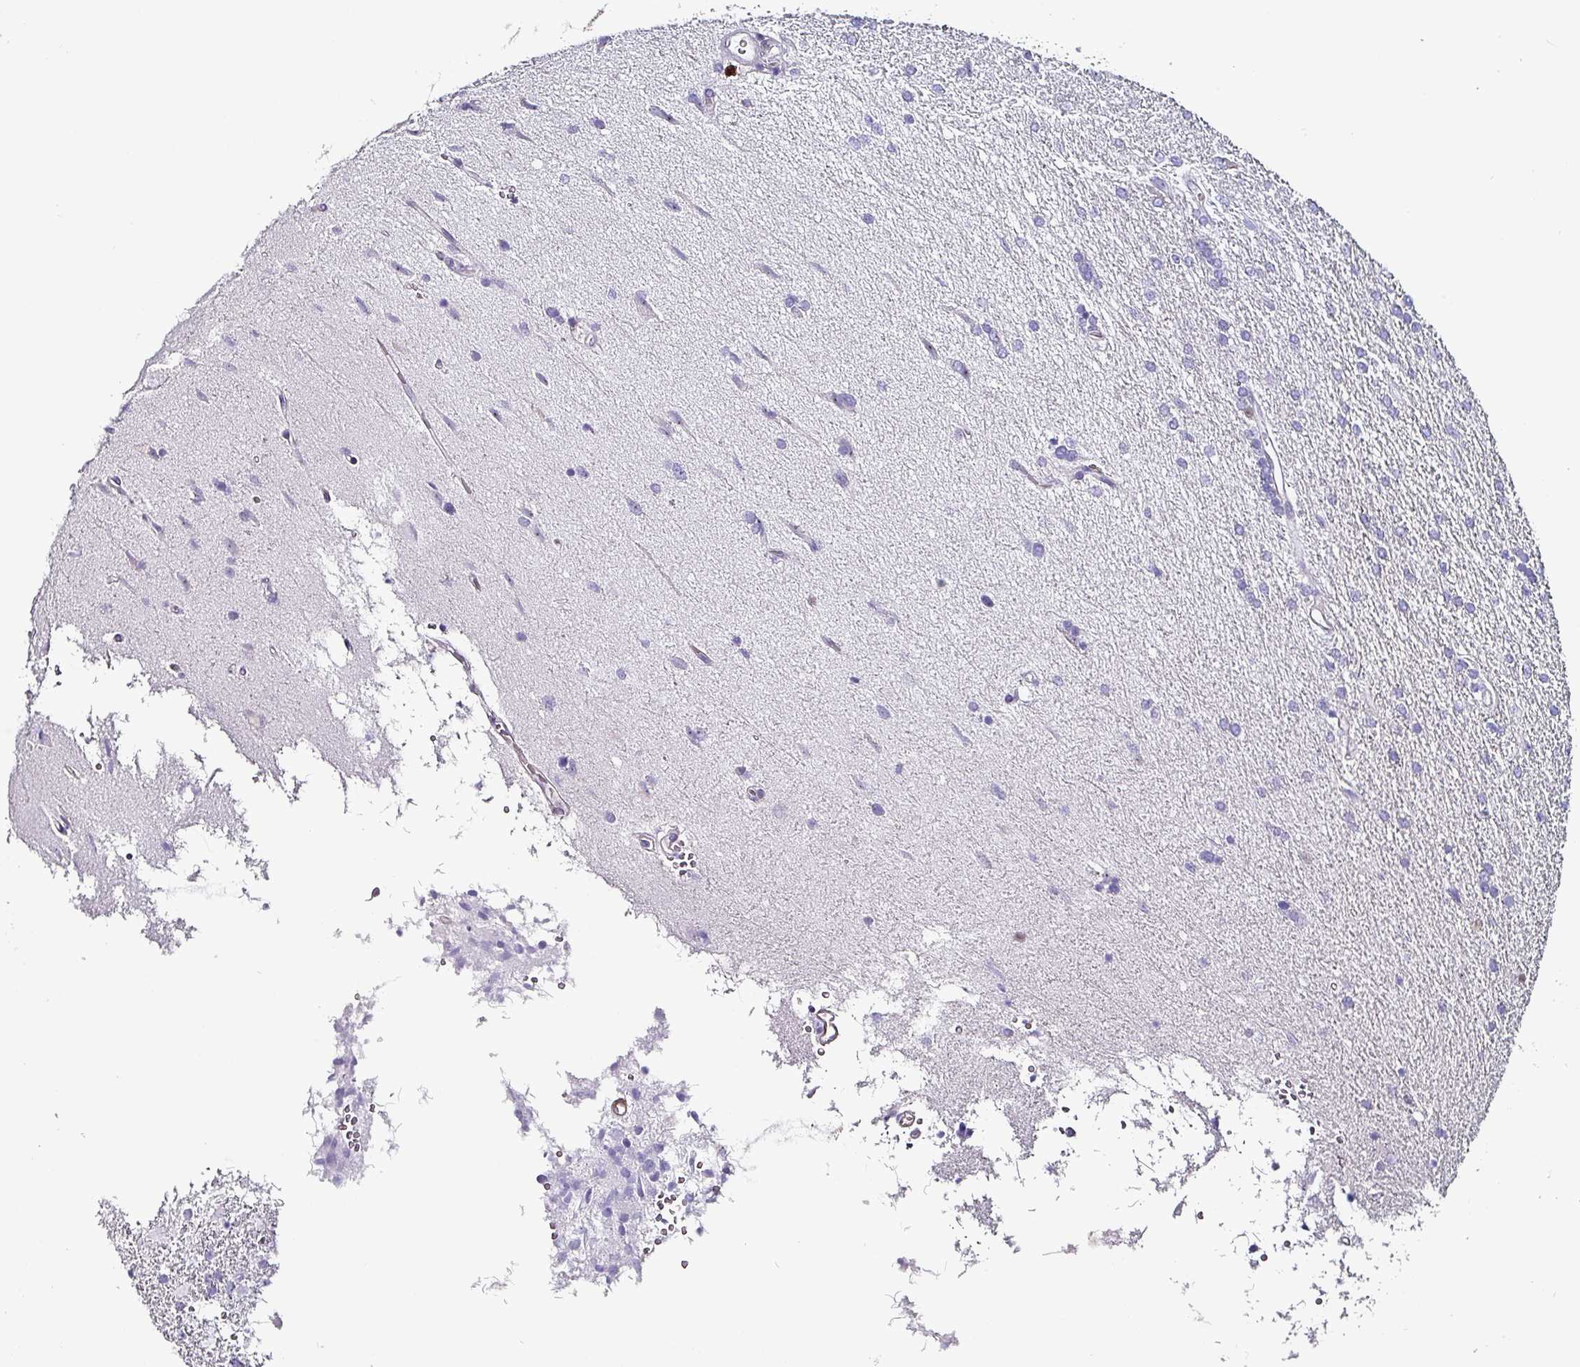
{"staining": {"intensity": "negative", "quantity": "none", "location": "none"}, "tissue": "glioma", "cell_type": "Tumor cells", "image_type": "cancer", "snomed": [{"axis": "morphology", "description": "Glioma, malignant, High grade"}, {"axis": "topography", "description": "Brain"}], "caption": "Tumor cells are negative for protein expression in human high-grade glioma (malignant).", "gene": "ZNF816-ZNF321P", "patient": {"sex": "male", "age": 56}}